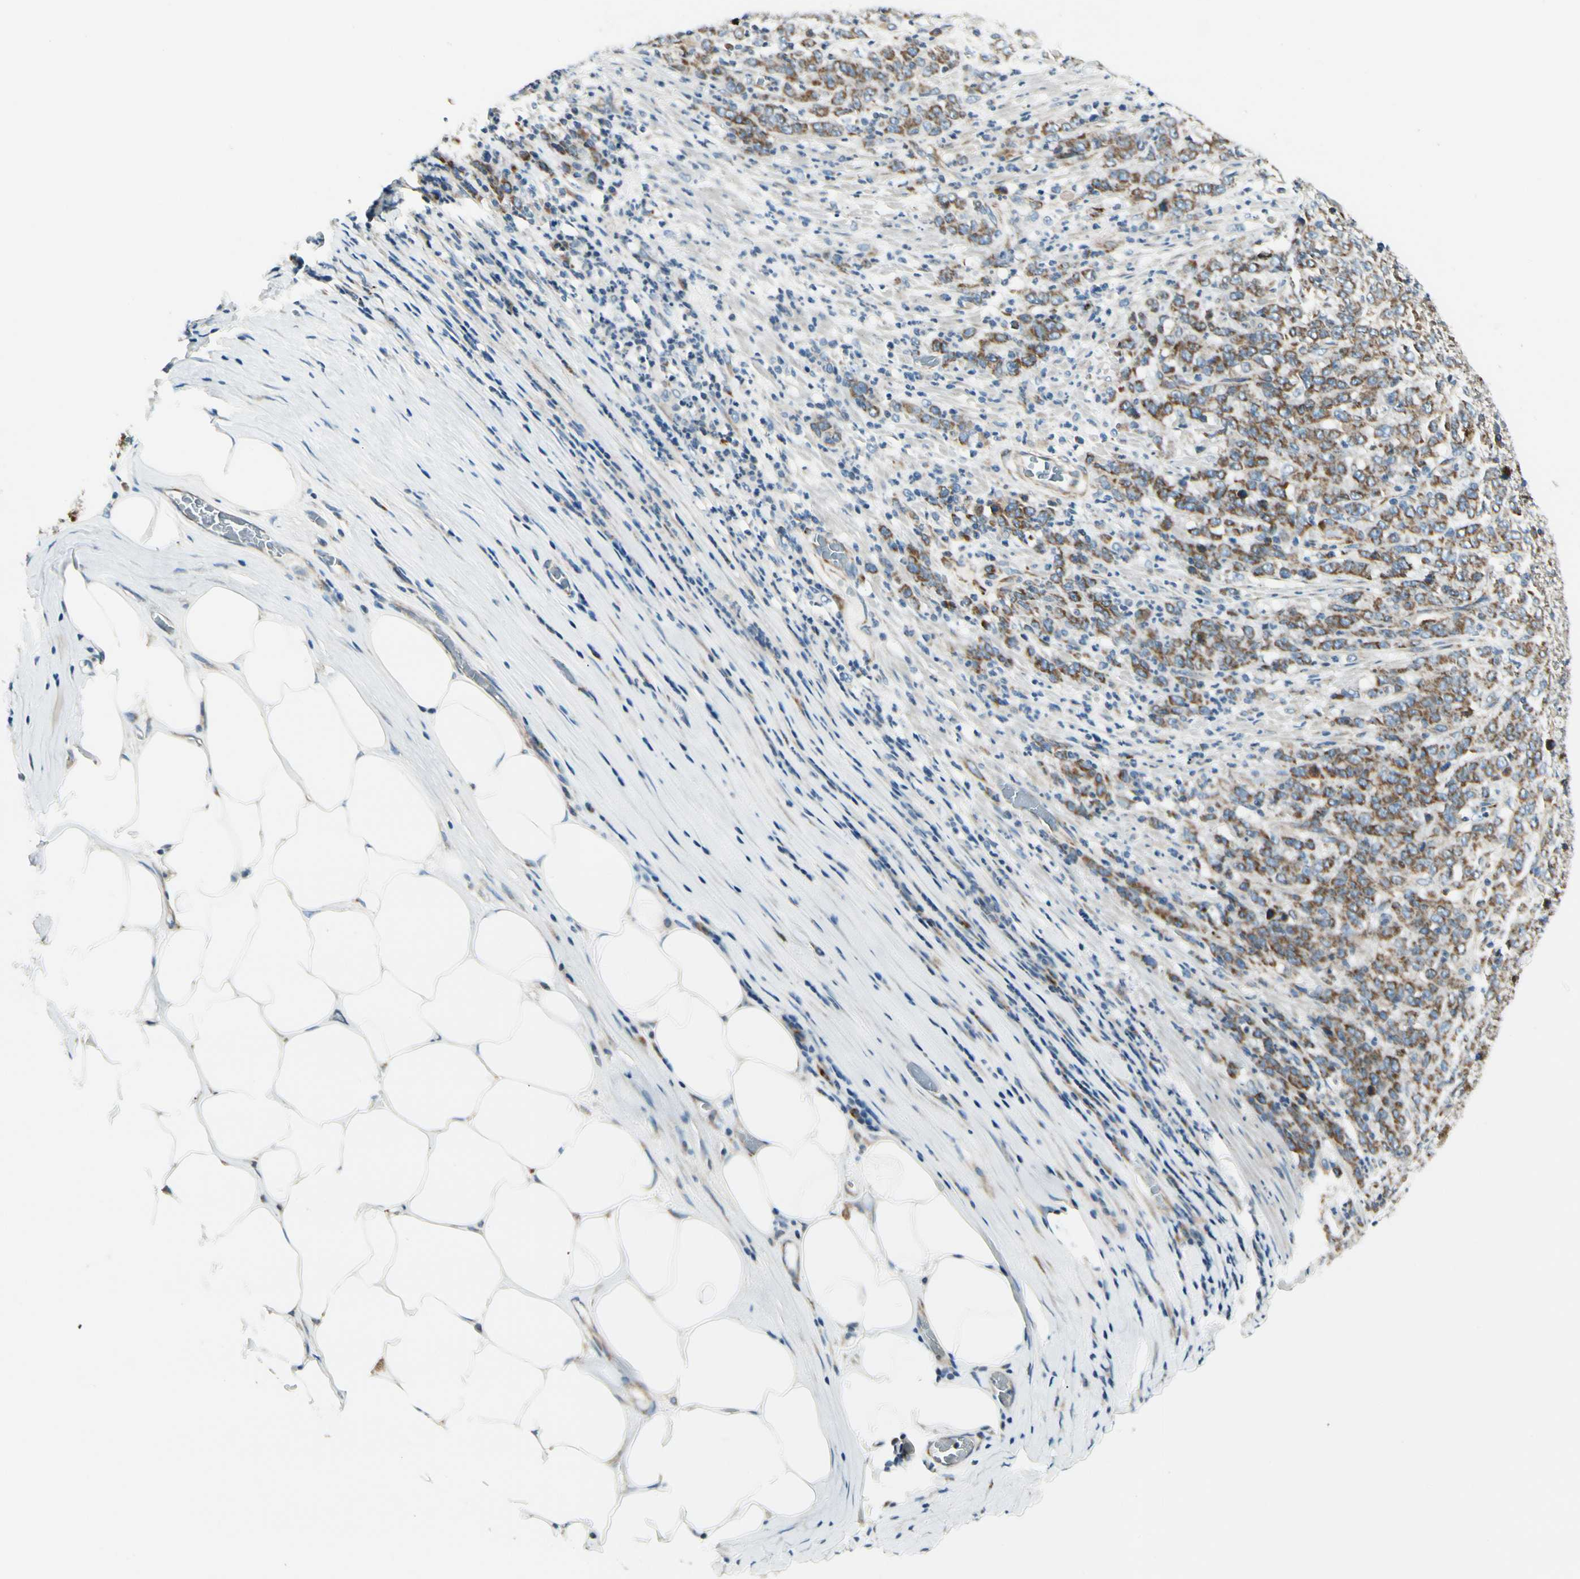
{"staining": {"intensity": "weak", "quantity": ">75%", "location": "cytoplasmic/membranous"}, "tissue": "stomach cancer", "cell_type": "Tumor cells", "image_type": "cancer", "snomed": [{"axis": "morphology", "description": "Adenocarcinoma, NOS"}, {"axis": "topography", "description": "Stomach, lower"}], "caption": "Brown immunohistochemical staining in human adenocarcinoma (stomach) exhibits weak cytoplasmic/membranous staining in about >75% of tumor cells. Using DAB (3,3'-diaminobenzidine) (brown) and hematoxylin (blue) stains, captured at high magnification using brightfield microscopy.", "gene": "MRPL9", "patient": {"sex": "female", "age": 71}}